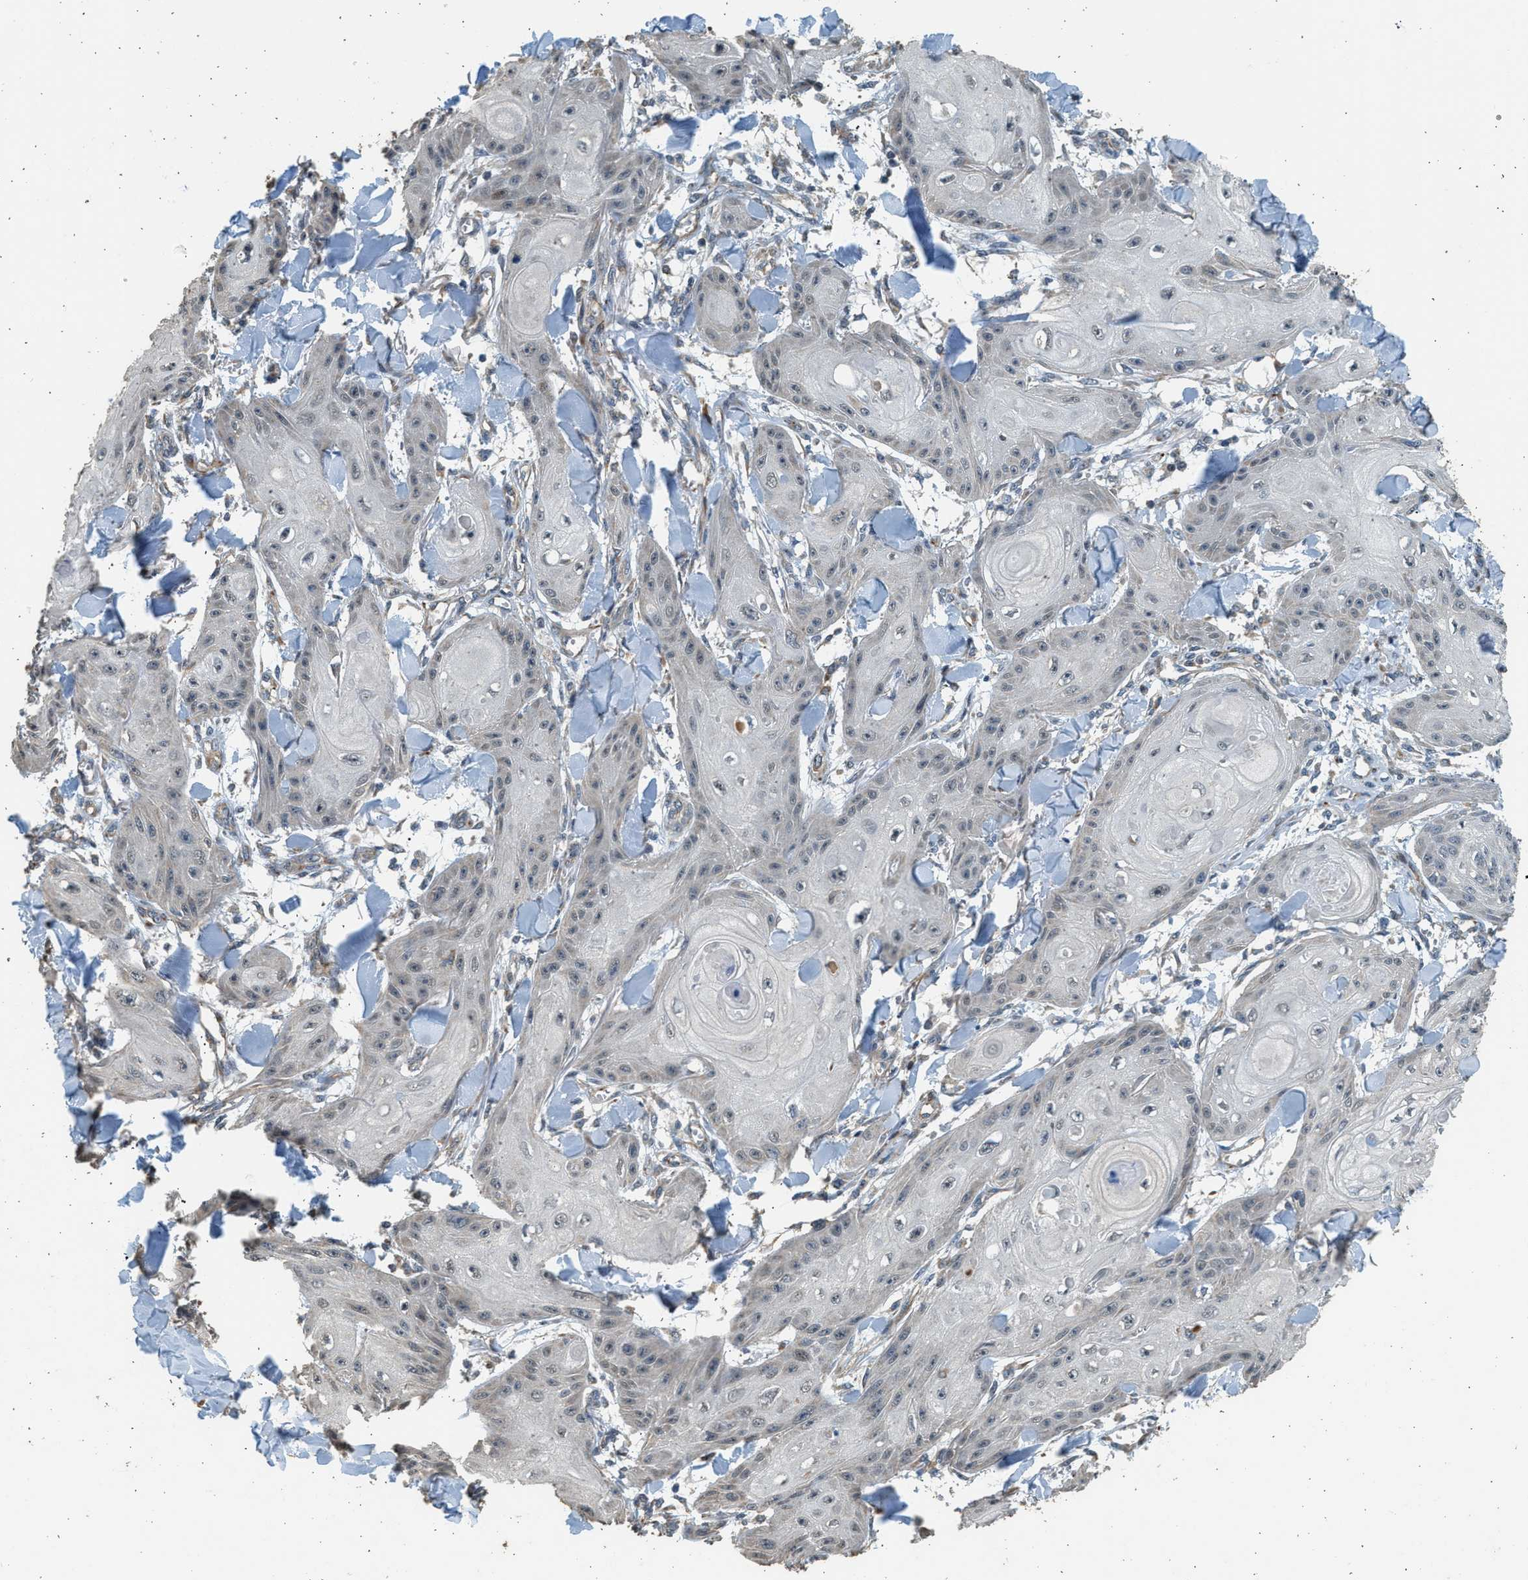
{"staining": {"intensity": "negative", "quantity": "none", "location": "none"}, "tissue": "skin cancer", "cell_type": "Tumor cells", "image_type": "cancer", "snomed": [{"axis": "morphology", "description": "Squamous cell carcinoma, NOS"}, {"axis": "topography", "description": "Skin"}], "caption": "The immunohistochemistry histopathology image has no significant staining in tumor cells of squamous cell carcinoma (skin) tissue. The staining is performed using DAB brown chromogen with nuclei counter-stained in using hematoxylin.", "gene": "PCLO", "patient": {"sex": "male", "age": 74}}